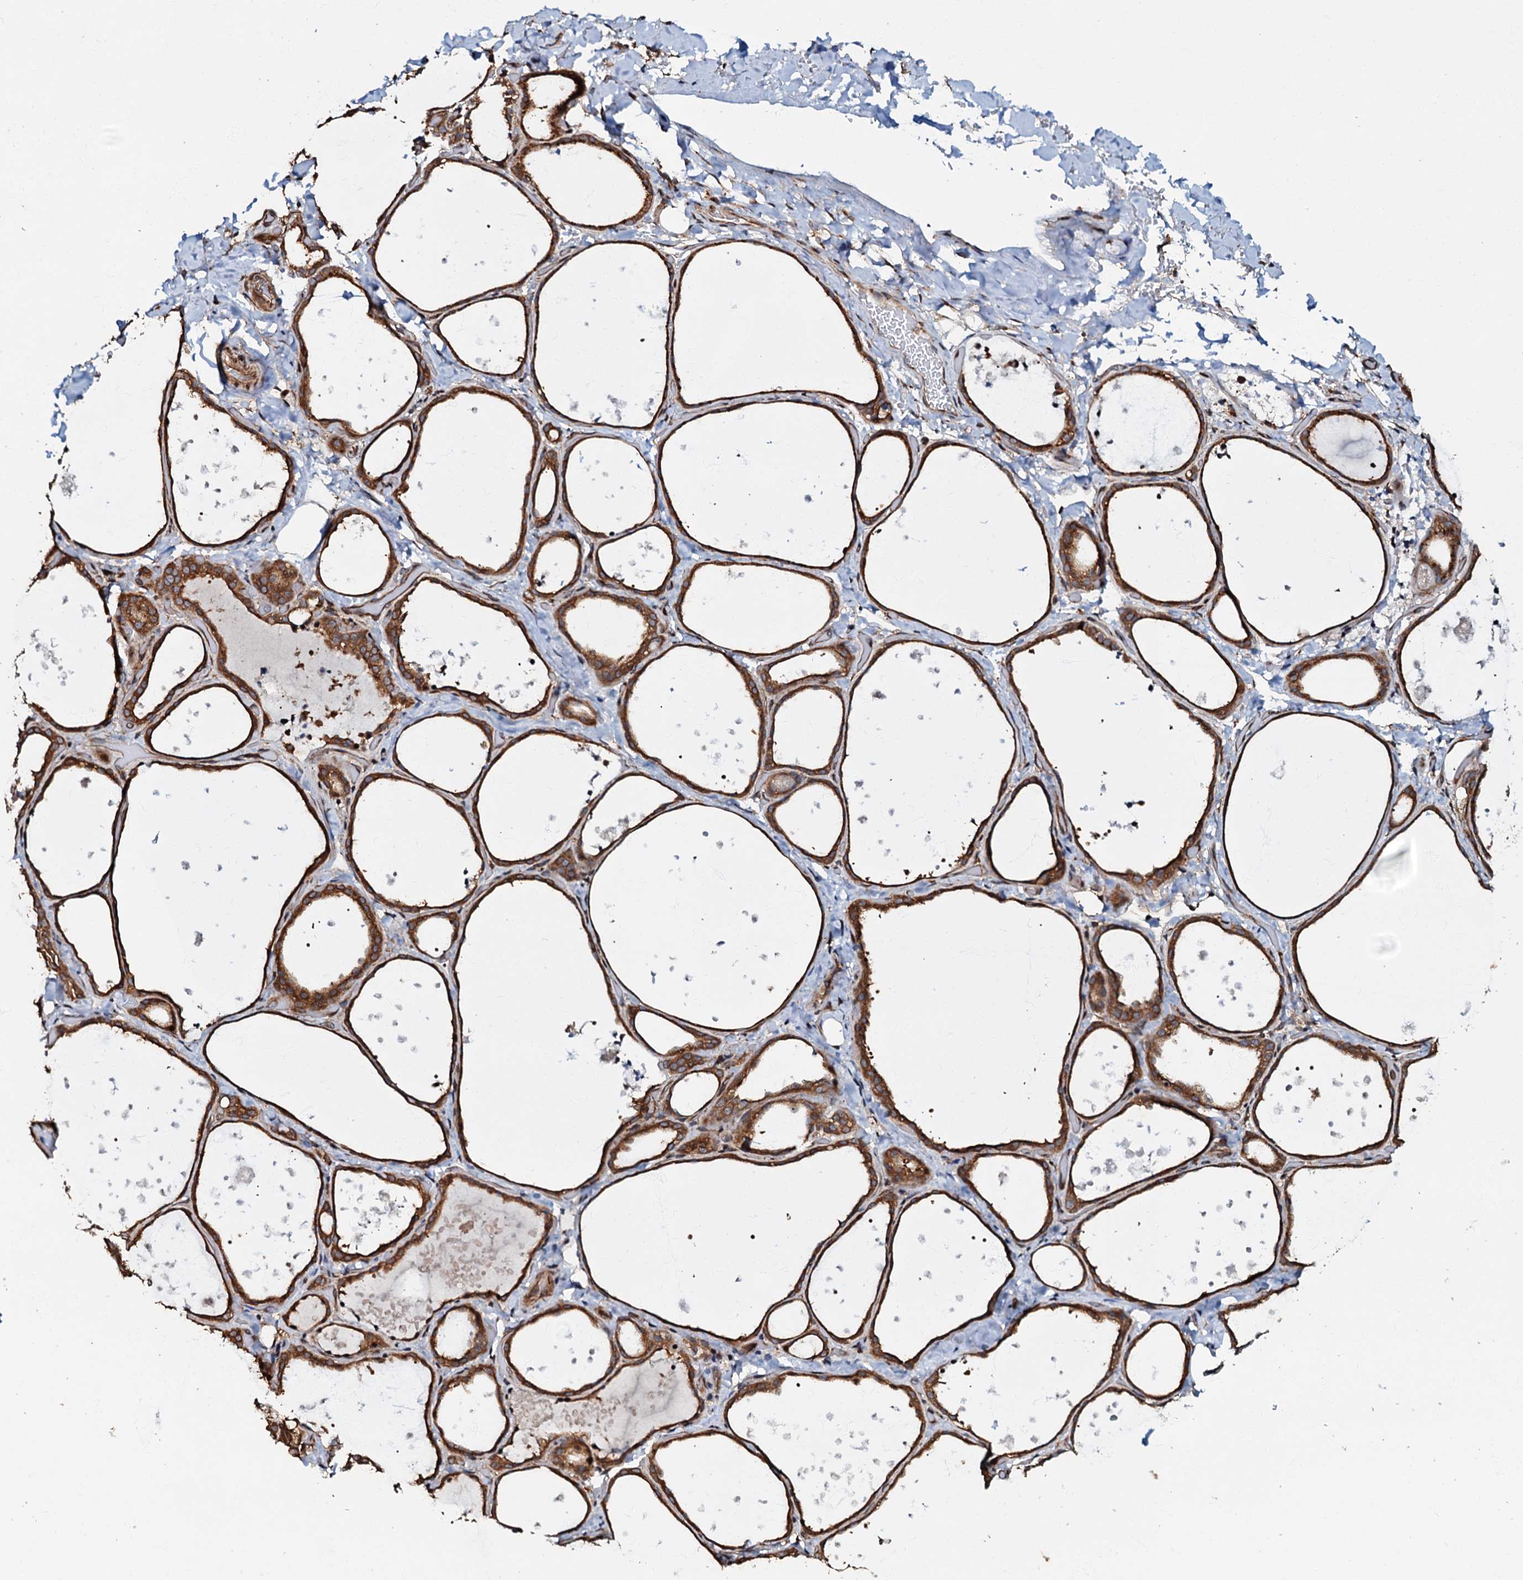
{"staining": {"intensity": "strong", "quantity": ">75%", "location": "cytoplasmic/membranous"}, "tissue": "thyroid gland", "cell_type": "Glandular cells", "image_type": "normal", "snomed": [{"axis": "morphology", "description": "Normal tissue, NOS"}, {"axis": "topography", "description": "Thyroid gland"}], "caption": "An IHC image of benign tissue is shown. Protein staining in brown shows strong cytoplasmic/membranous positivity in thyroid gland within glandular cells.", "gene": "OSBP", "patient": {"sex": "female", "age": 44}}